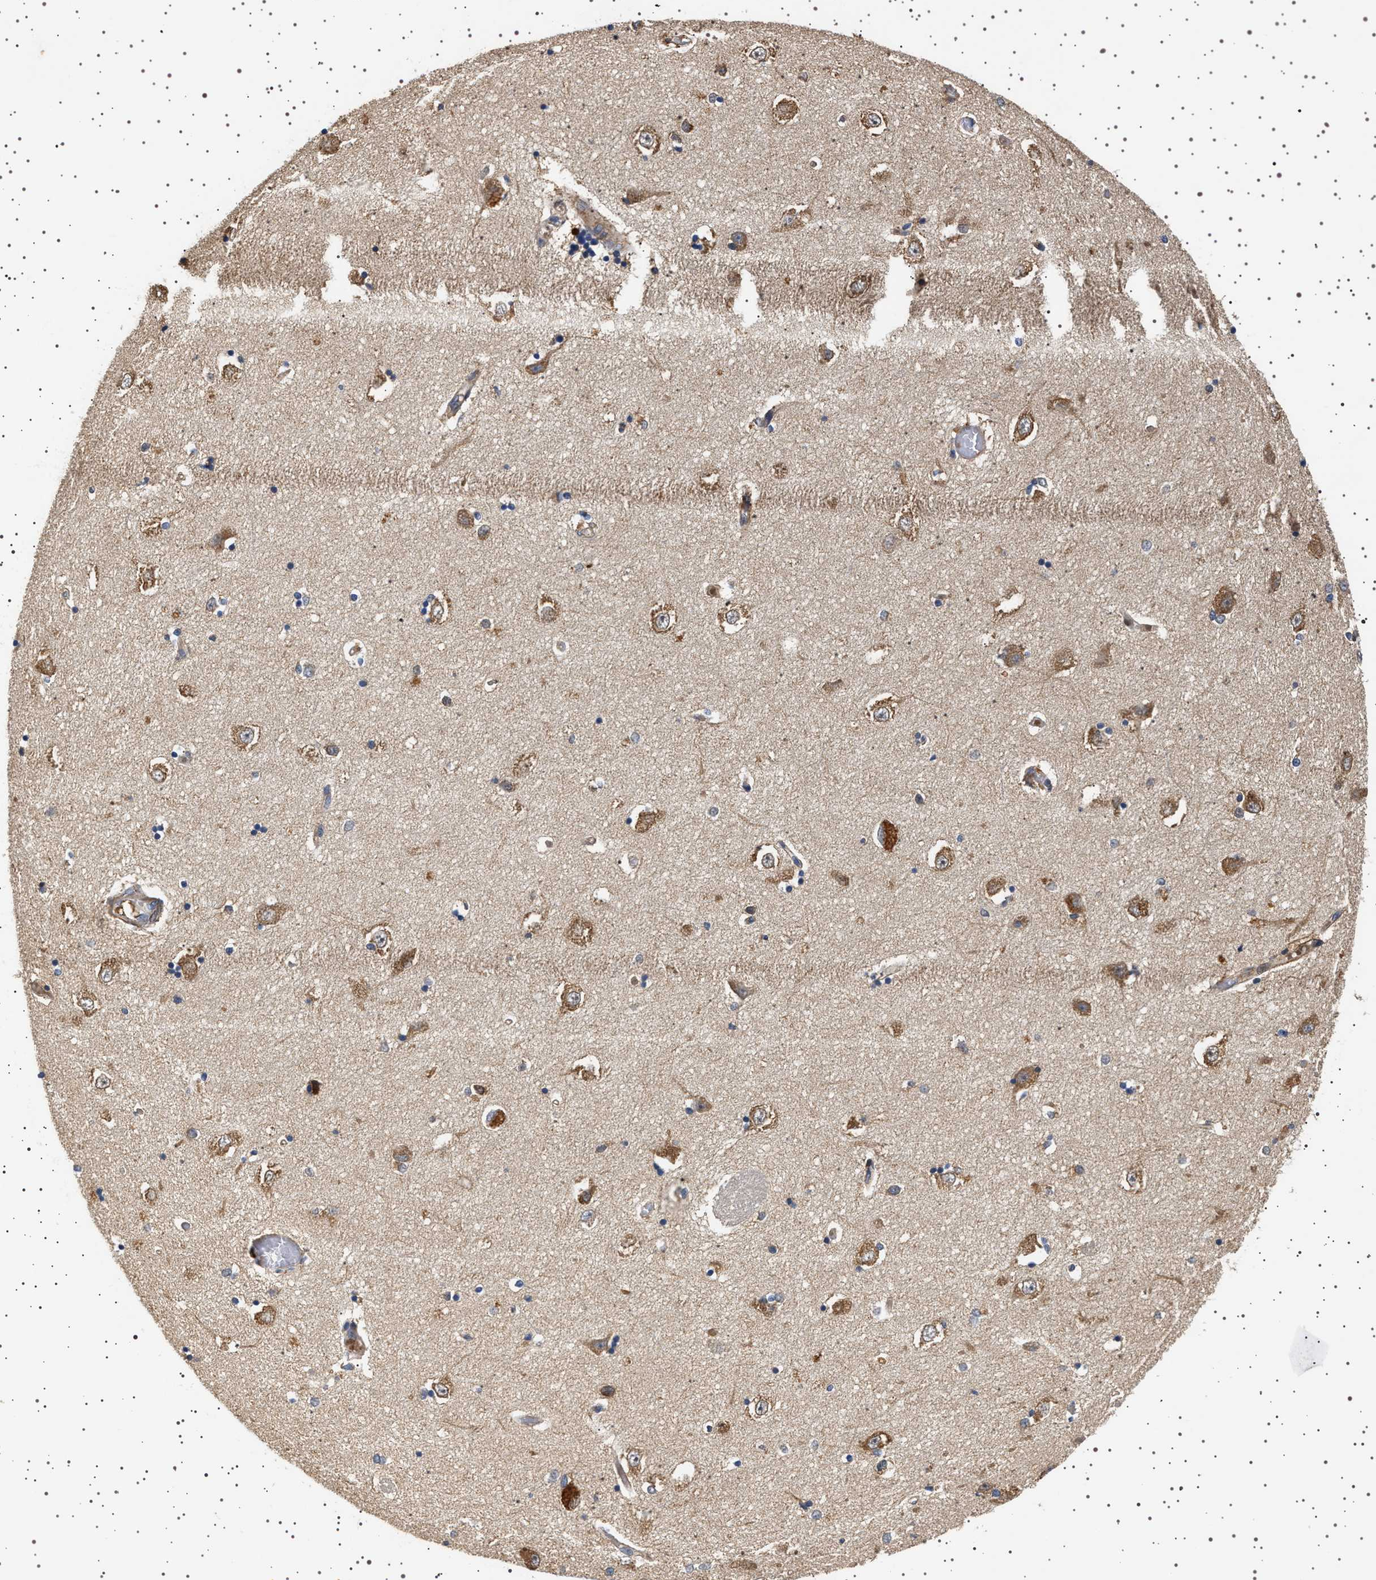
{"staining": {"intensity": "negative", "quantity": "none", "location": "none"}, "tissue": "hippocampus", "cell_type": "Glial cells", "image_type": "normal", "snomed": [{"axis": "morphology", "description": "Normal tissue, NOS"}, {"axis": "topography", "description": "Hippocampus"}], "caption": "IHC of normal human hippocampus demonstrates no positivity in glial cells.", "gene": "GUCY1B1", "patient": {"sex": "male", "age": 45}}